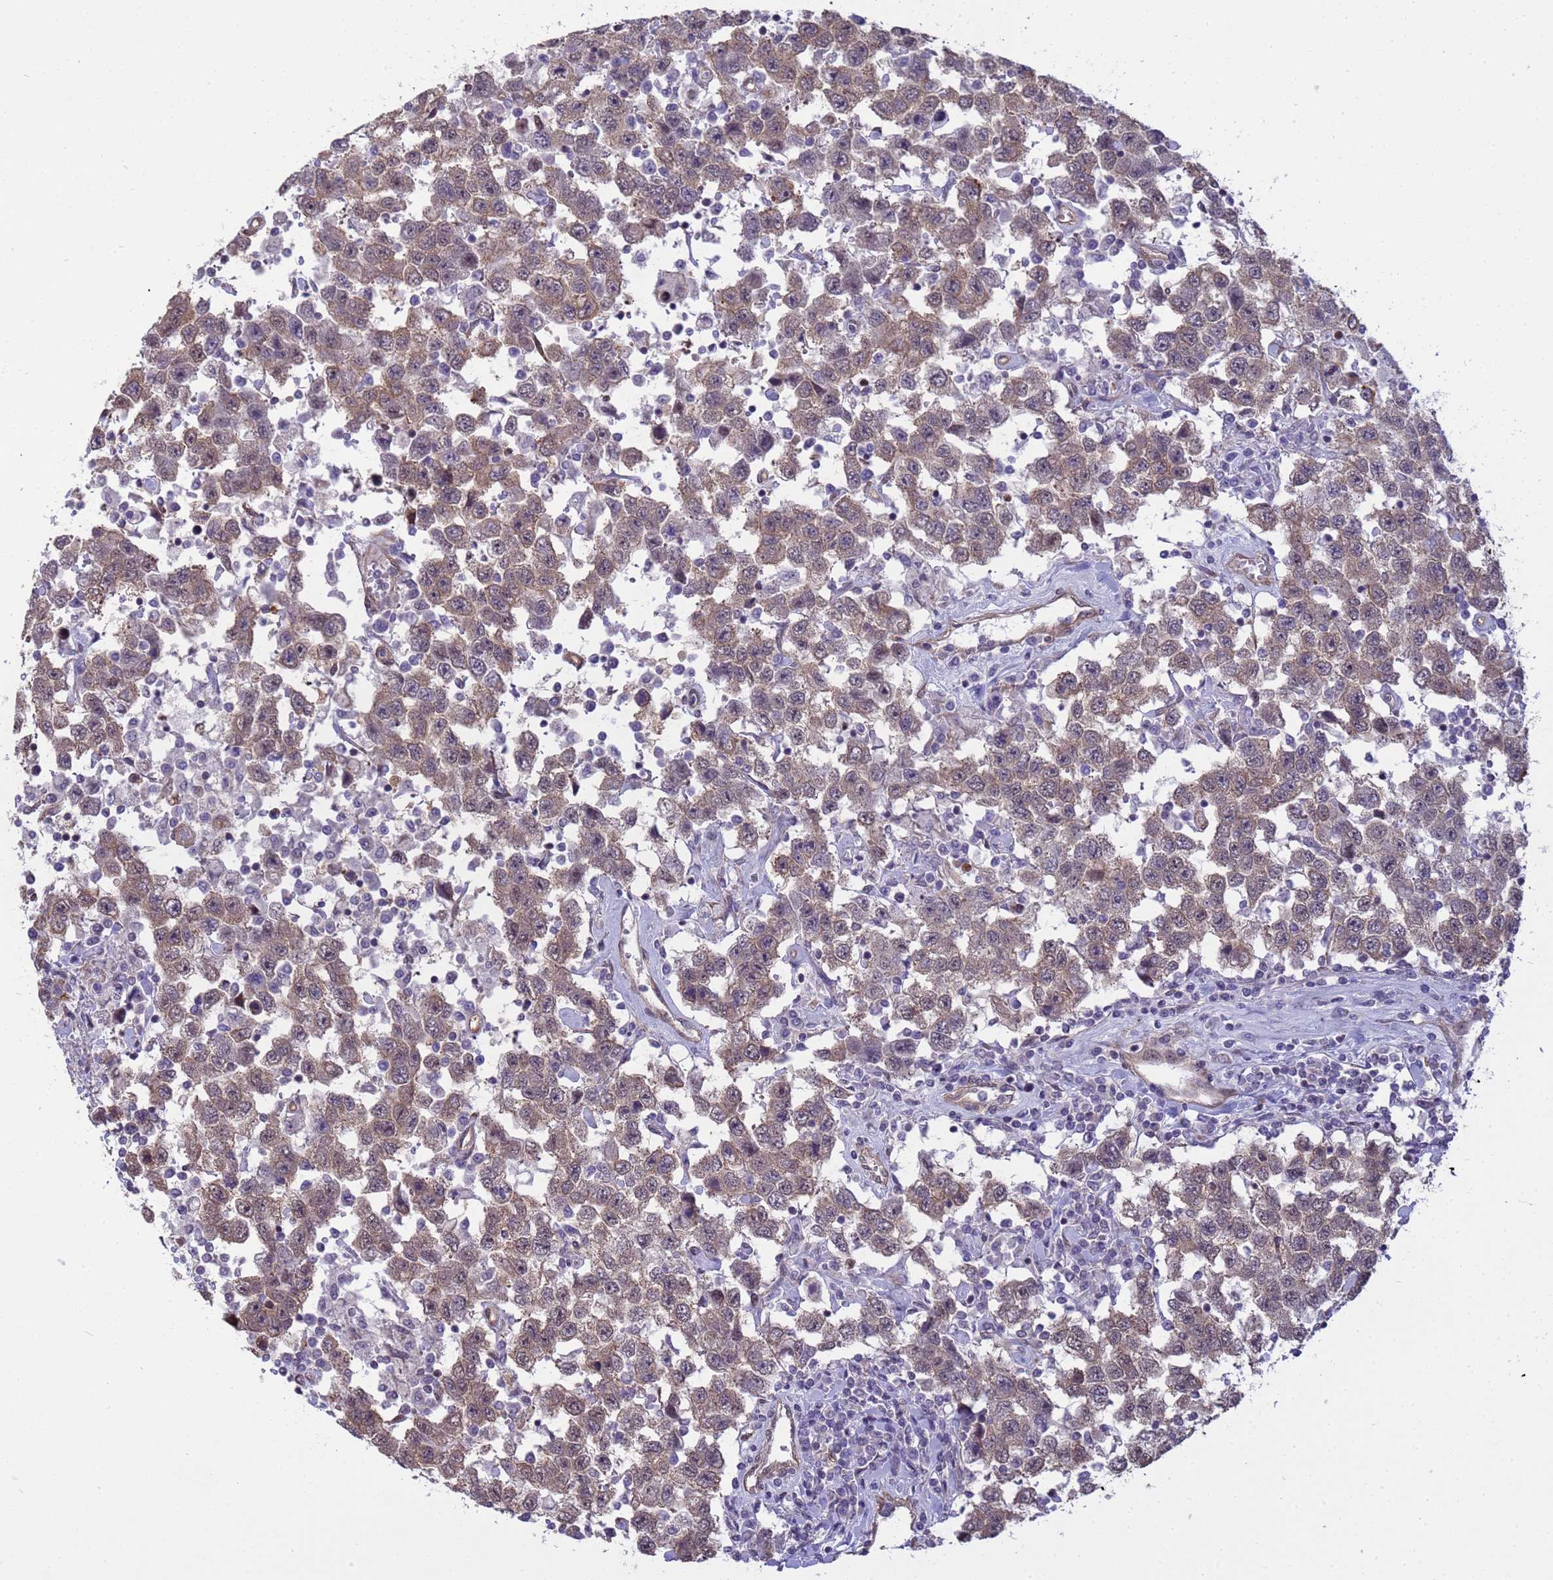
{"staining": {"intensity": "weak", "quantity": ">75%", "location": "cytoplasmic/membranous"}, "tissue": "testis cancer", "cell_type": "Tumor cells", "image_type": "cancer", "snomed": [{"axis": "morphology", "description": "Seminoma, NOS"}, {"axis": "topography", "description": "Testis"}], "caption": "Testis seminoma stained with a brown dye reveals weak cytoplasmic/membranous positive staining in approximately >75% of tumor cells.", "gene": "ITGB4", "patient": {"sex": "male", "age": 41}}